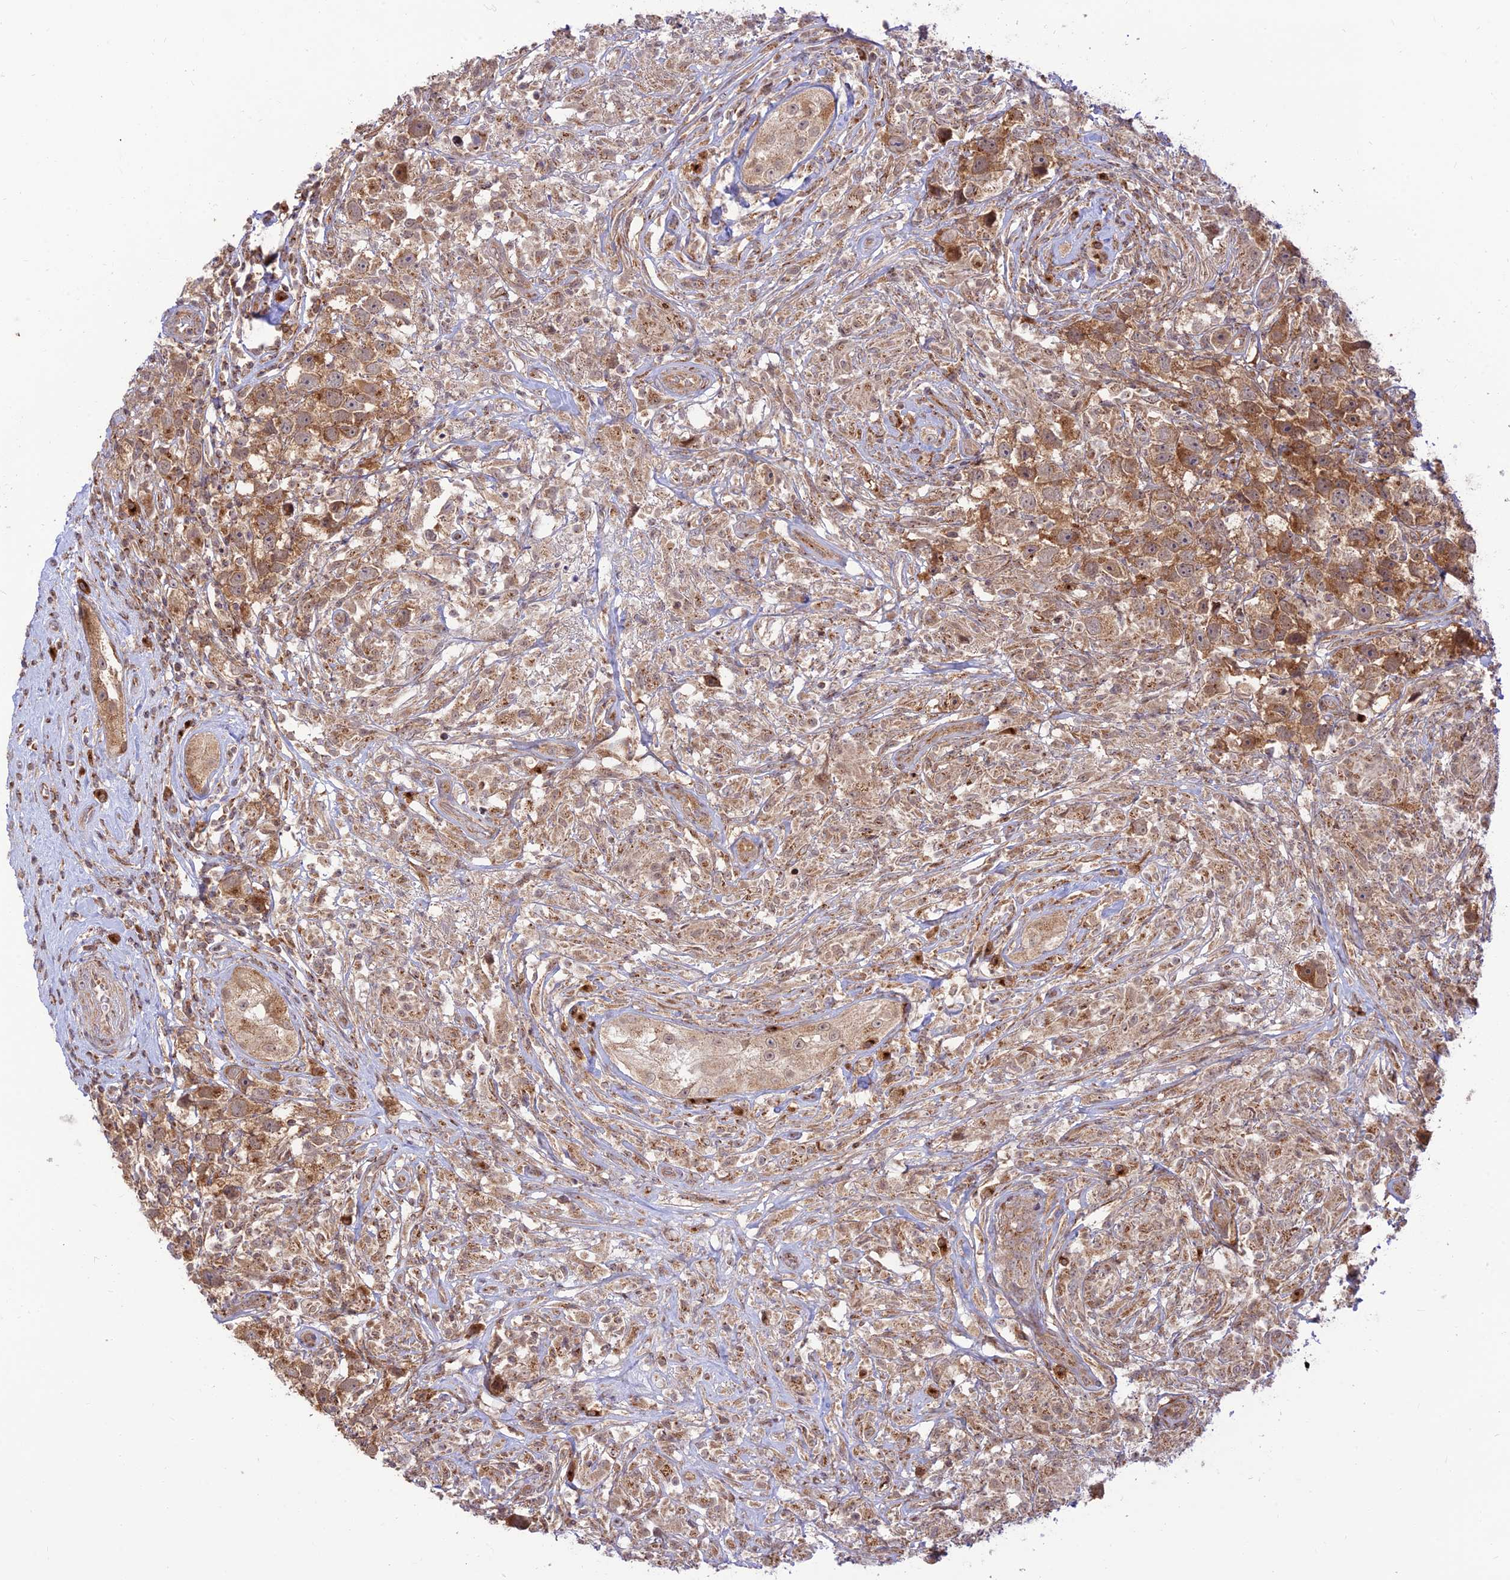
{"staining": {"intensity": "moderate", "quantity": "25%-75%", "location": "cytoplasmic/membranous"}, "tissue": "testis cancer", "cell_type": "Tumor cells", "image_type": "cancer", "snomed": [{"axis": "morphology", "description": "Seminoma, NOS"}, {"axis": "topography", "description": "Testis"}], "caption": "A brown stain highlights moderate cytoplasmic/membranous expression of a protein in testis seminoma tumor cells.", "gene": "GOLGA3", "patient": {"sex": "male", "age": 49}}